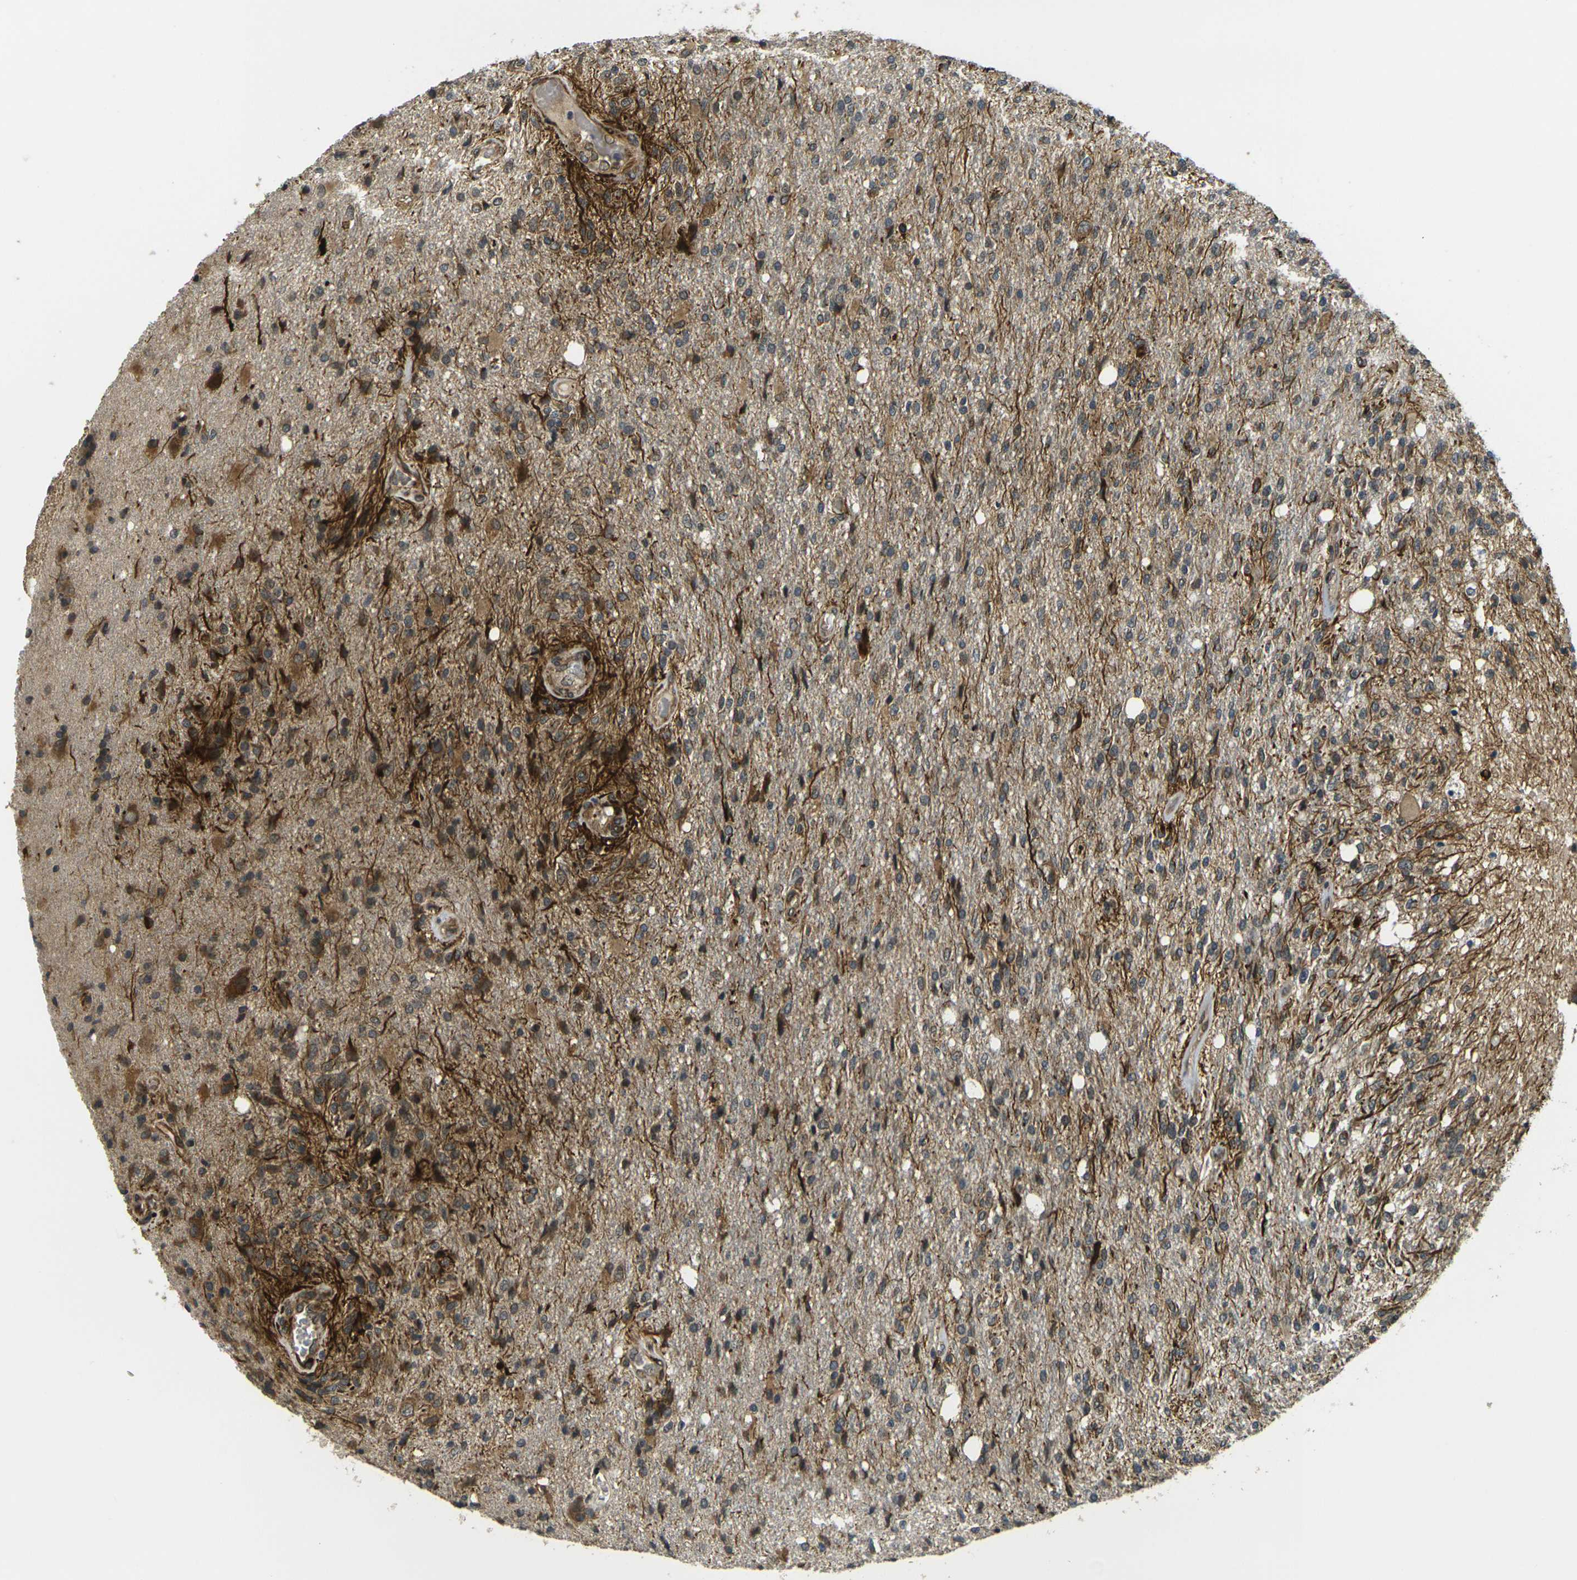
{"staining": {"intensity": "moderate", "quantity": "<25%", "location": "cytoplasmic/membranous"}, "tissue": "glioma", "cell_type": "Tumor cells", "image_type": "cancer", "snomed": [{"axis": "morphology", "description": "Normal tissue, NOS"}, {"axis": "morphology", "description": "Glioma, malignant, High grade"}, {"axis": "topography", "description": "Cerebral cortex"}], "caption": "Immunohistochemistry of human glioma demonstrates low levels of moderate cytoplasmic/membranous positivity in about <25% of tumor cells.", "gene": "FUT11", "patient": {"sex": "male", "age": 77}}